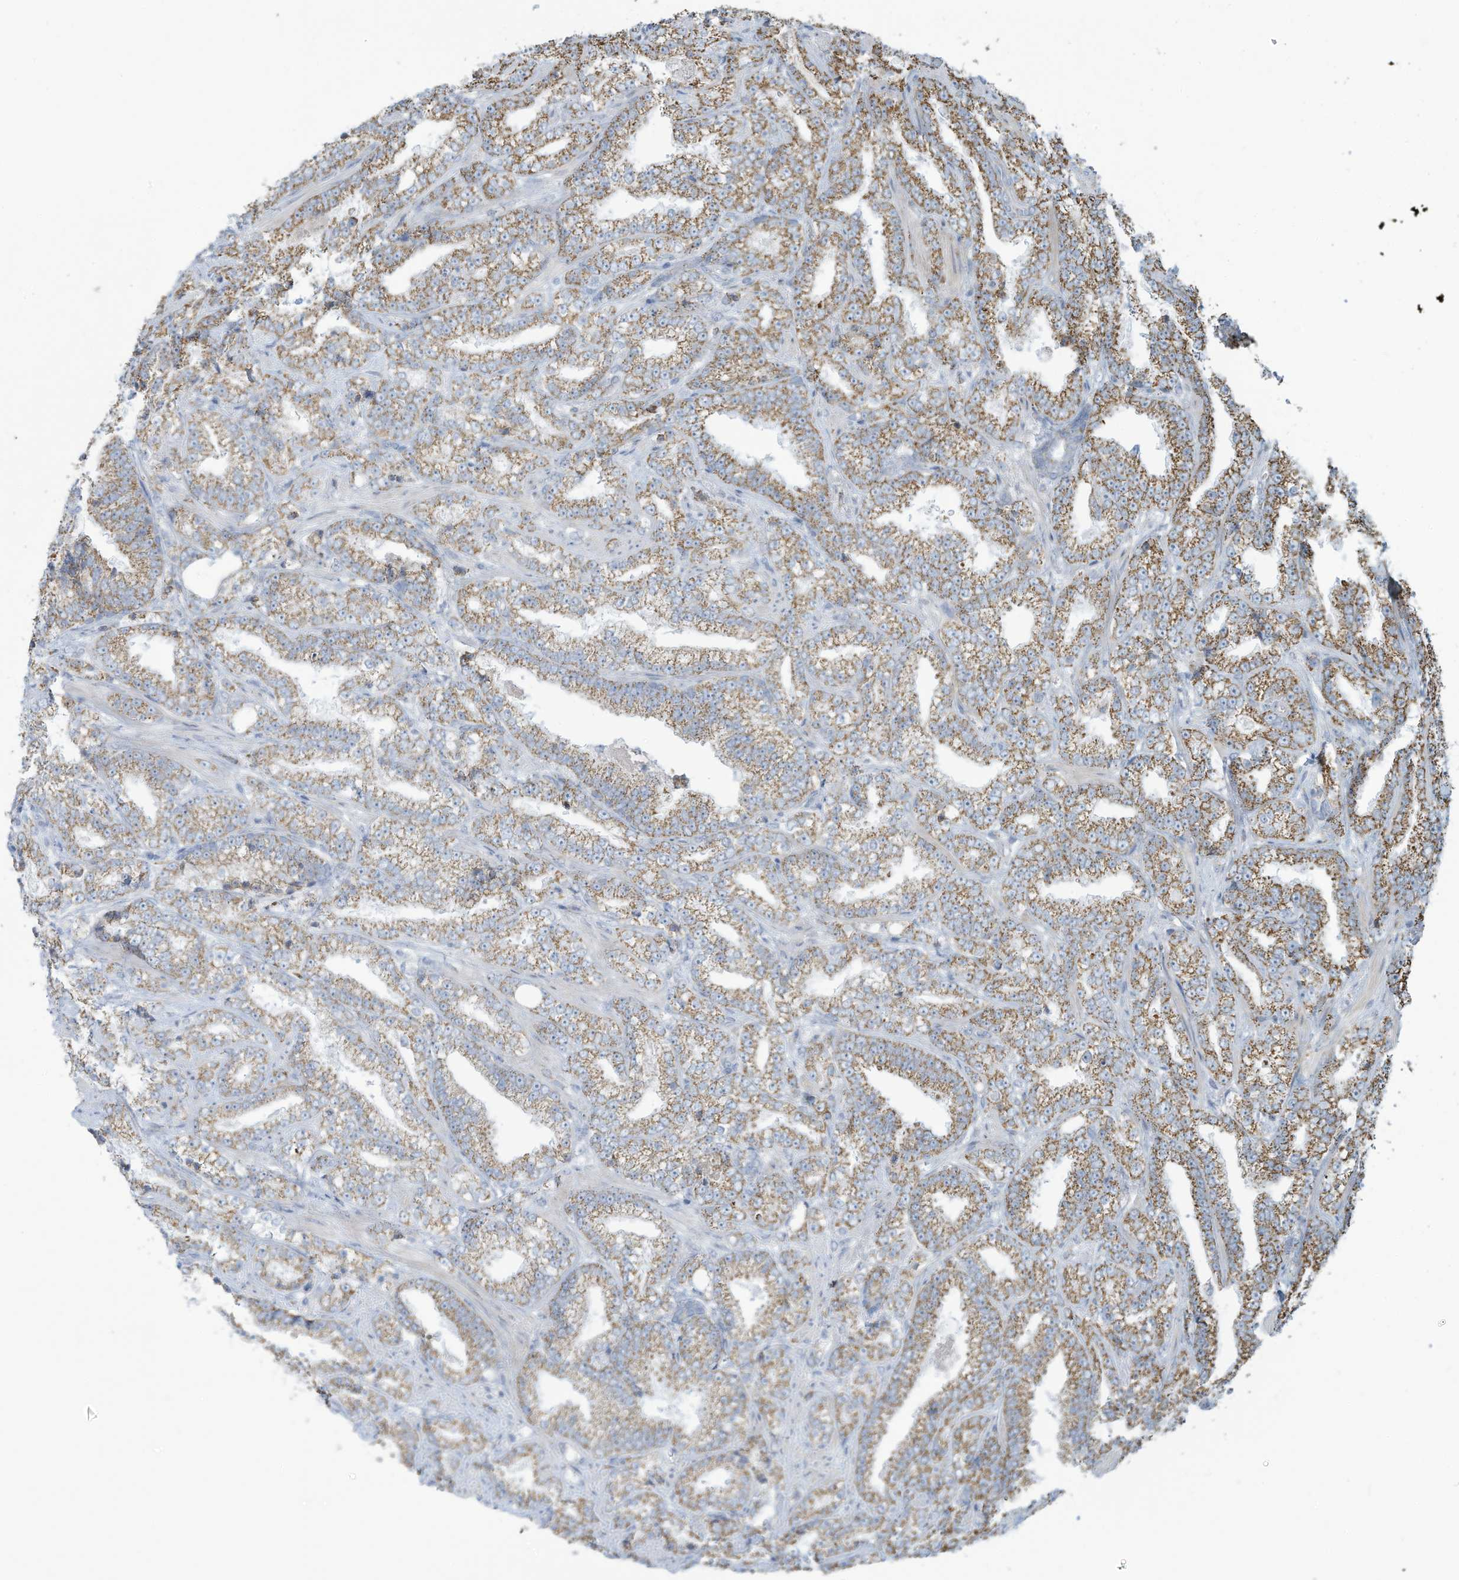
{"staining": {"intensity": "moderate", "quantity": ">75%", "location": "cytoplasmic/membranous"}, "tissue": "prostate cancer", "cell_type": "Tumor cells", "image_type": "cancer", "snomed": [{"axis": "morphology", "description": "Adenocarcinoma, High grade"}, {"axis": "topography", "description": "Prostate and seminal vesicle, NOS"}], "caption": "A high-resolution photomicrograph shows IHC staining of prostate high-grade adenocarcinoma, which shows moderate cytoplasmic/membranous expression in about >75% of tumor cells. (Brightfield microscopy of DAB IHC at high magnification).", "gene": "NLN", "patient": {"sex": "male", "age": 67}}